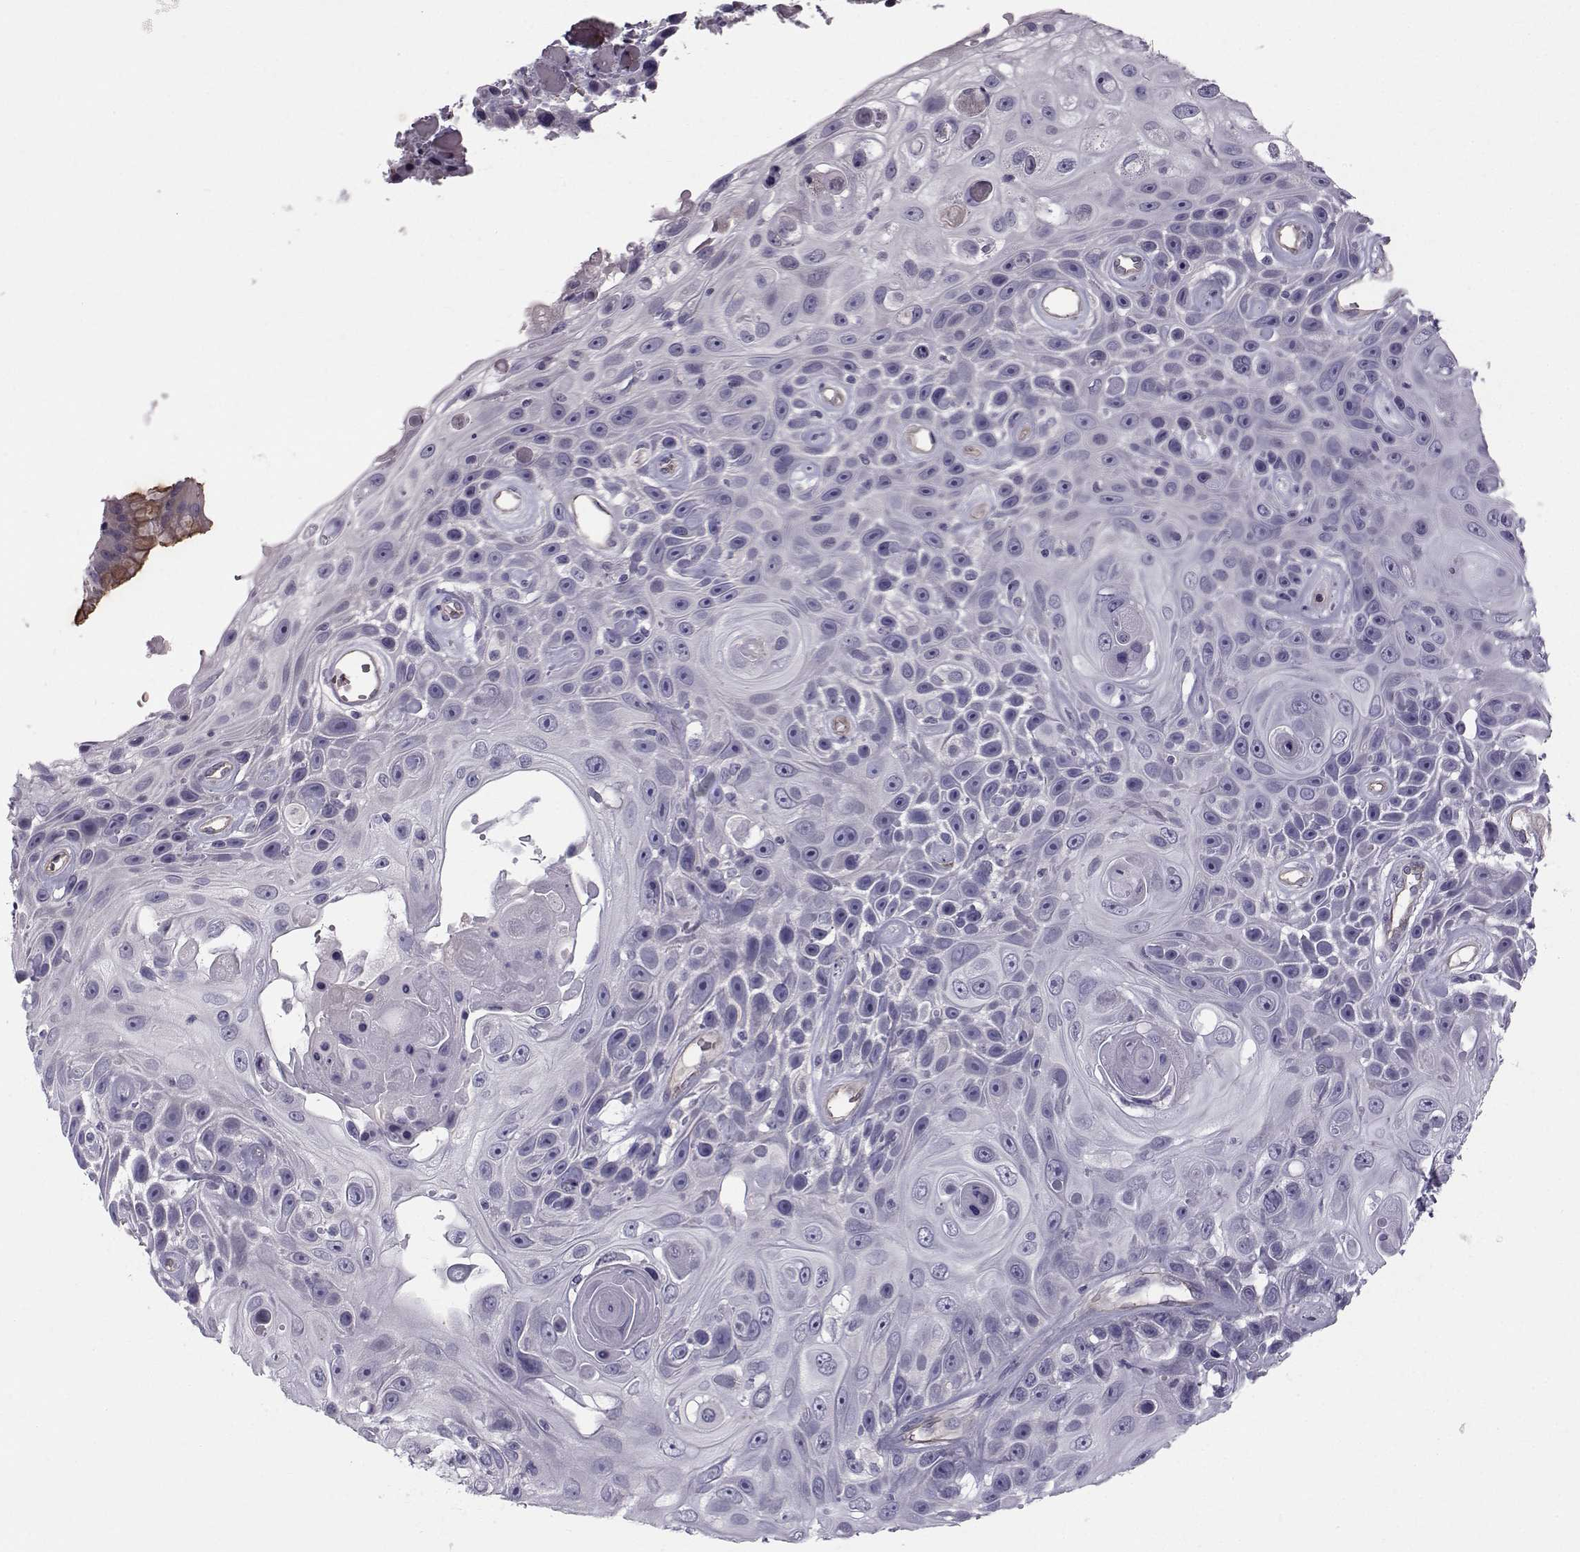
{"staining": {"intensity": "negative", "quantity": "none", "location": "none"}, "tissue": "skin cancer", "cell_type": "Tumor cells", "image_type": "cancer", "snomed": [{"axis": "morphology", "description": "Squamous cell carcinoma, NOS"}, {"axis": "topography", "description": "Skin"}], "caption": "DAB (3,3'-diaminobenzidine) immunohistochemical staining of skin squamous cell carcinoma reveals no significant staining in tumor cells. (Stains: DAB immunohistochemistry with hematoxylin counter stain, Microscopy: brightfield microscopy at high magnification).", "gene": "QPCT", "patient": {"sex": "male", "age": 82}}